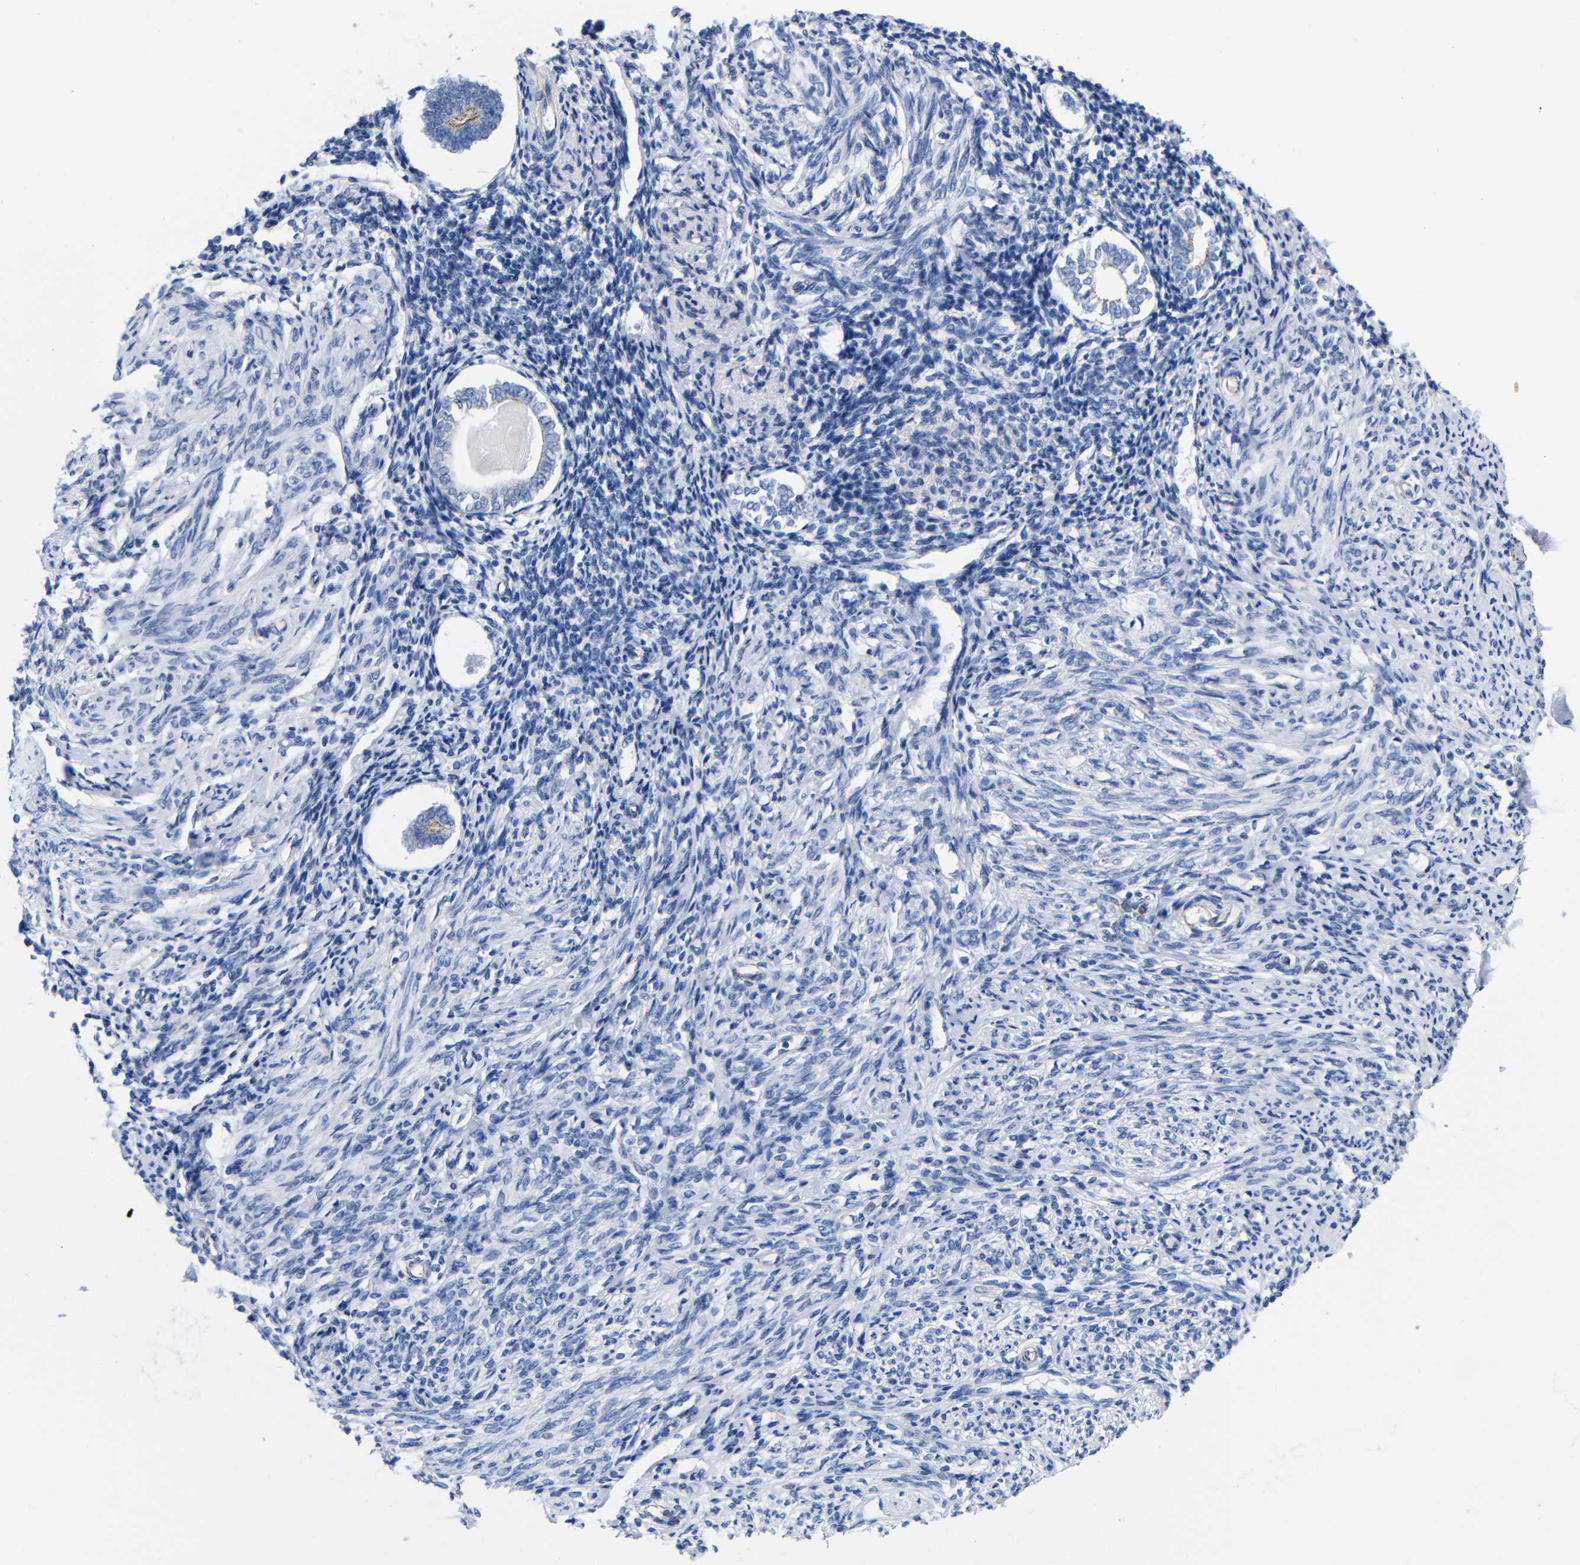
{"staining": {"intensity": "negative", "quantity": "none", "location": "none"}, "tissue": "endometrium", "cell_type": "Cells in endometrial stroma", "image_type": "normal", "snomed": [{"axis": "morphology", "description": "Normal tissue, NOS"}, {"axis": "topography", "description": "Endometrium"}], "caption": "IHC histopathology image of unremarkable human endometrium stained for a protein (brown), which reveals no positivity in cells in endometrial stroma.", "gene": "CGNL1", "patient": {"sex": "female", "age": 71}}